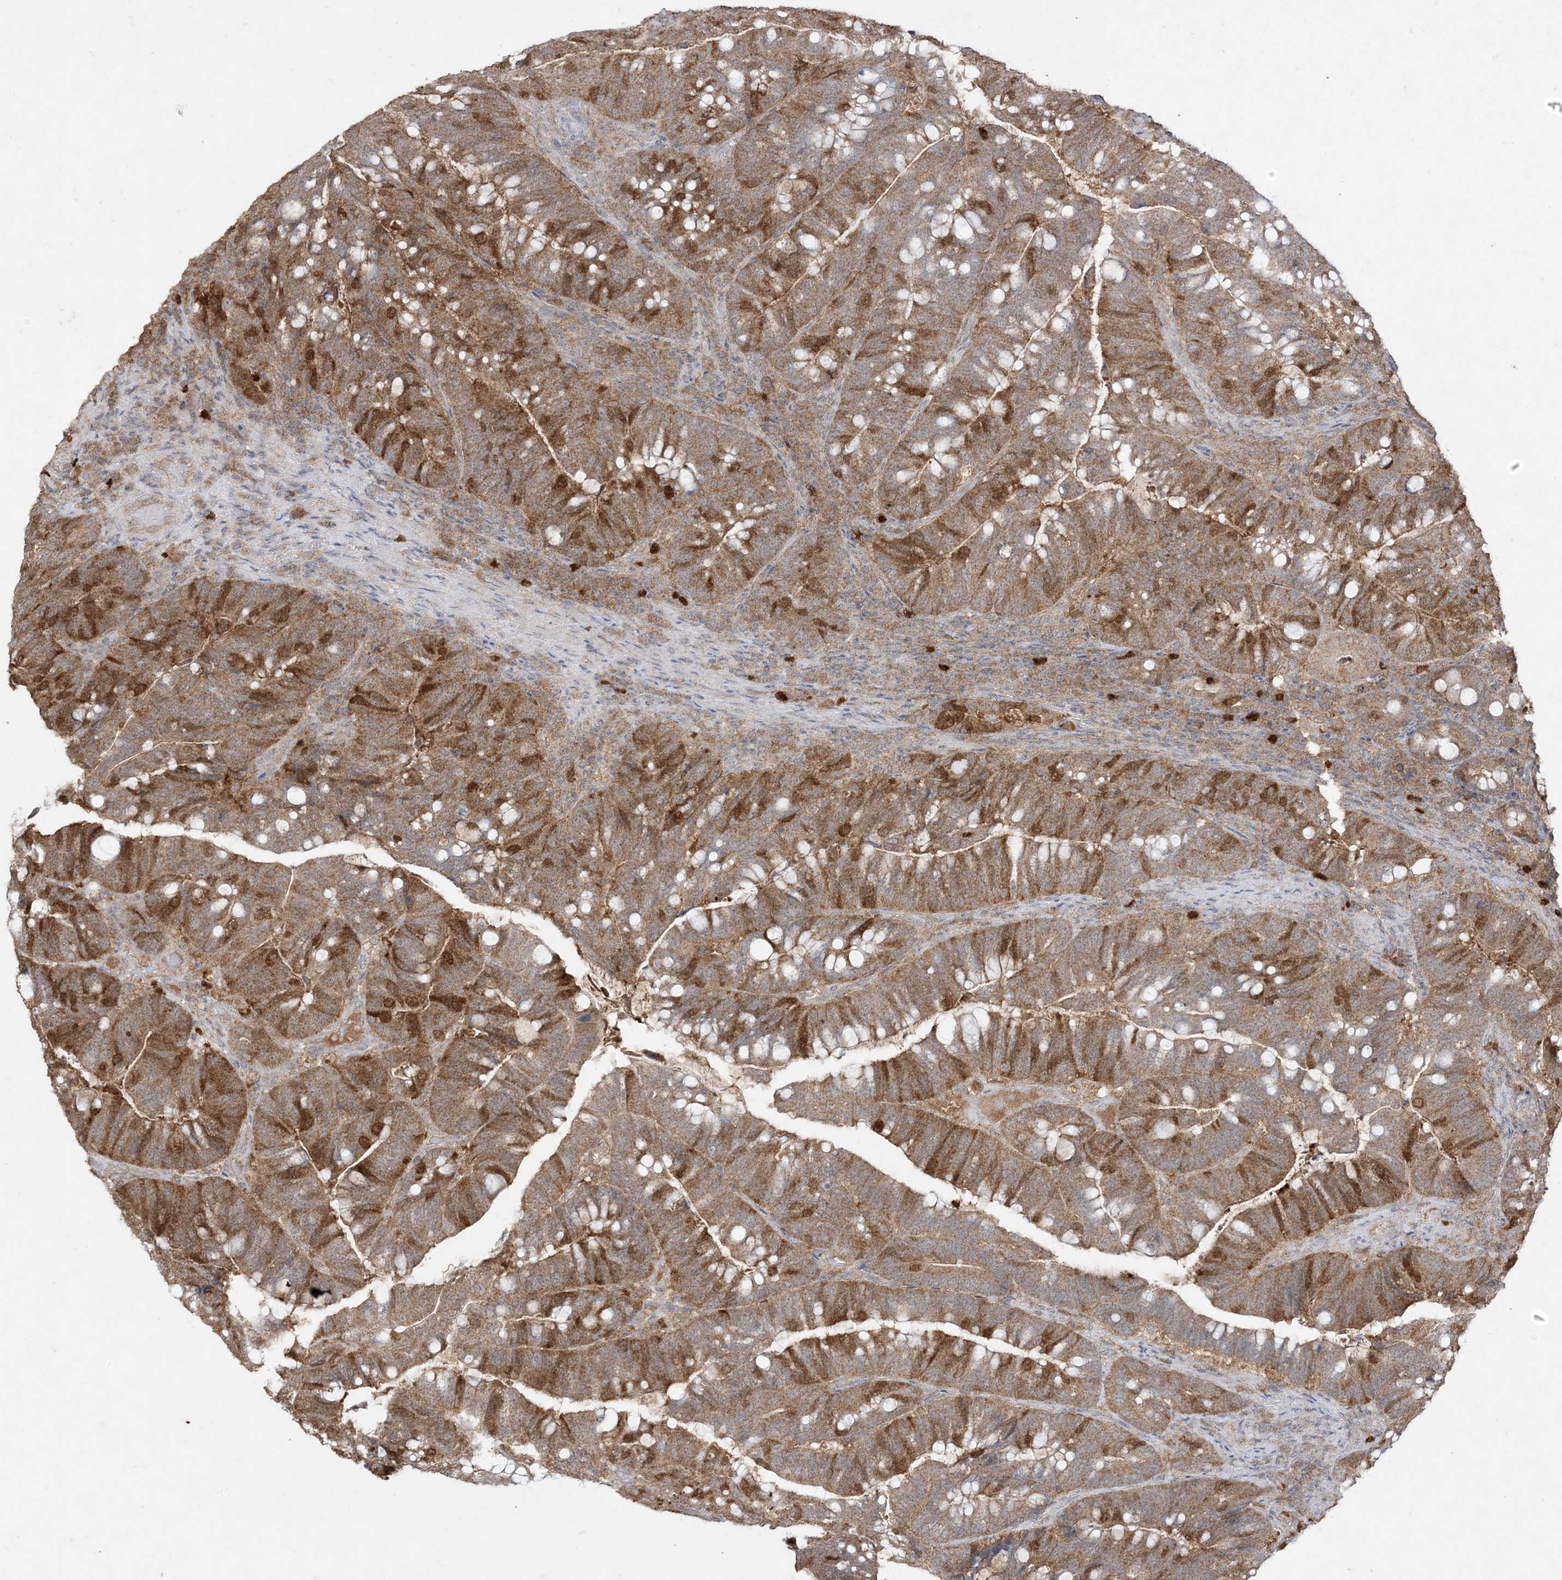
{"staining": {"intensity": "moderate", "quantity": ">75%", "location": "cytoplasmic/membranous"}, "tissue": "colorectal cancer", "cell_type": "Tumor cells", "image_type": "cancer", "snomed": [{"axis": "morphology", "description": "Adenocarcinoma, NOS"}, {"axis": "topography", "description": "Colon"}], "caption": "This is a histology image of immunohistochemistry staining of colorectal cancer, which shows moderate positivity in the cytoplasmic/membranous of tumor cells.", "gene": "UBE2C", "patient": {"sex": "female", "age": 66}}